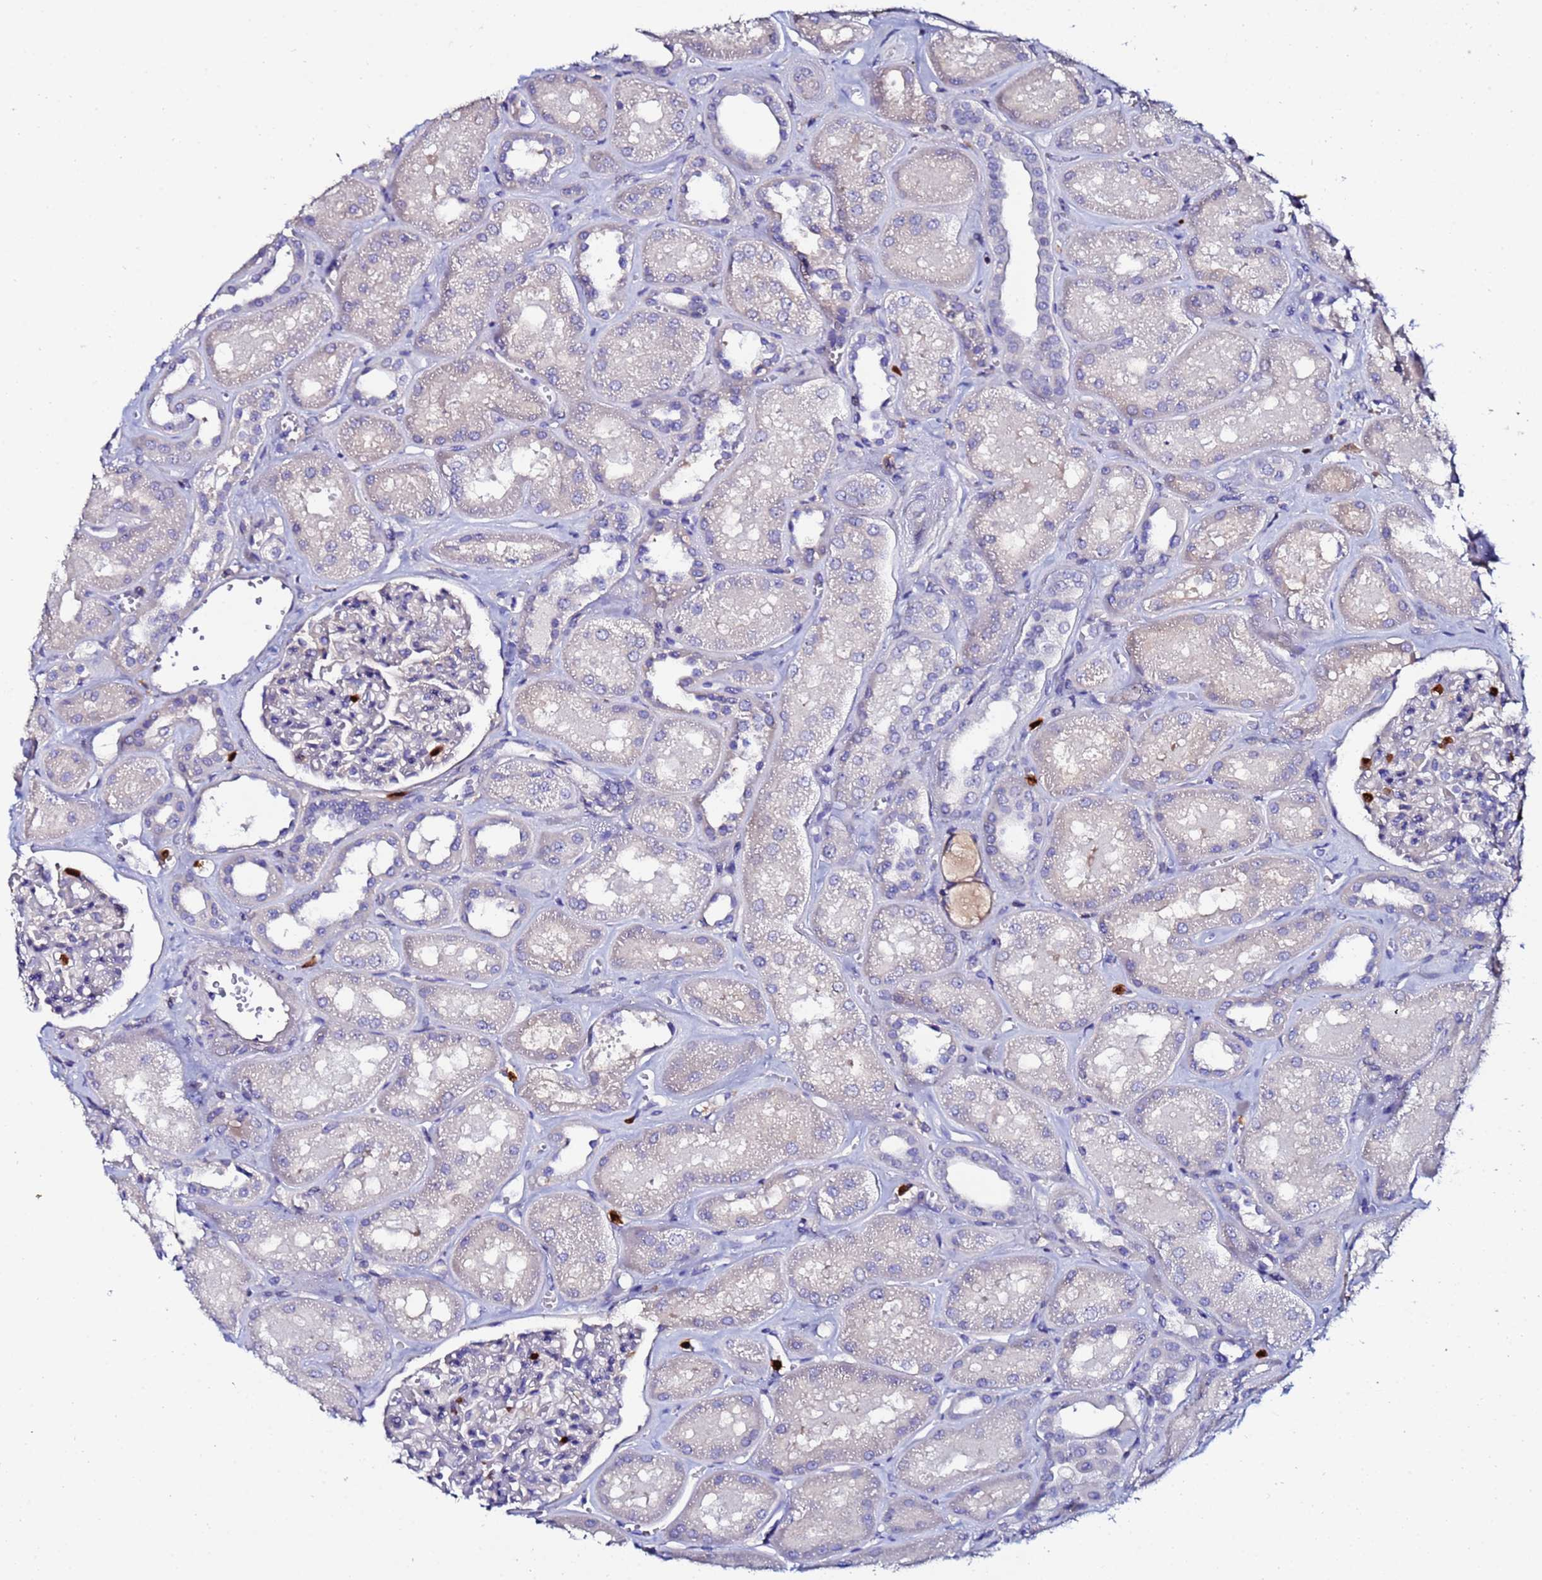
{"staining": {"intensity": "negative", "quantity": "none", "location": "none"}, "tissue": "kidney", "cell_type": "Cells in glomeruli", "image_type": "normal", "snomed": [{"axis": "morphology", "description": "Normal tissue, NOS"}, {"axis": "morphology", "description": "Adenocarcinoma, NOS"}, {"axis": "topography", "description": "Kidney"}], "caption": "Immunohistochemical staining of benign kidney exhibits no significant staining in cells in glomeruli. (Brightfield microscopy of DAB (3,3'-diaminobenzidine) immunohistochemistry (IHC) at high magnification).", "gene": "TUBAL3", "patient": {"sex": "female", "age": 68}}